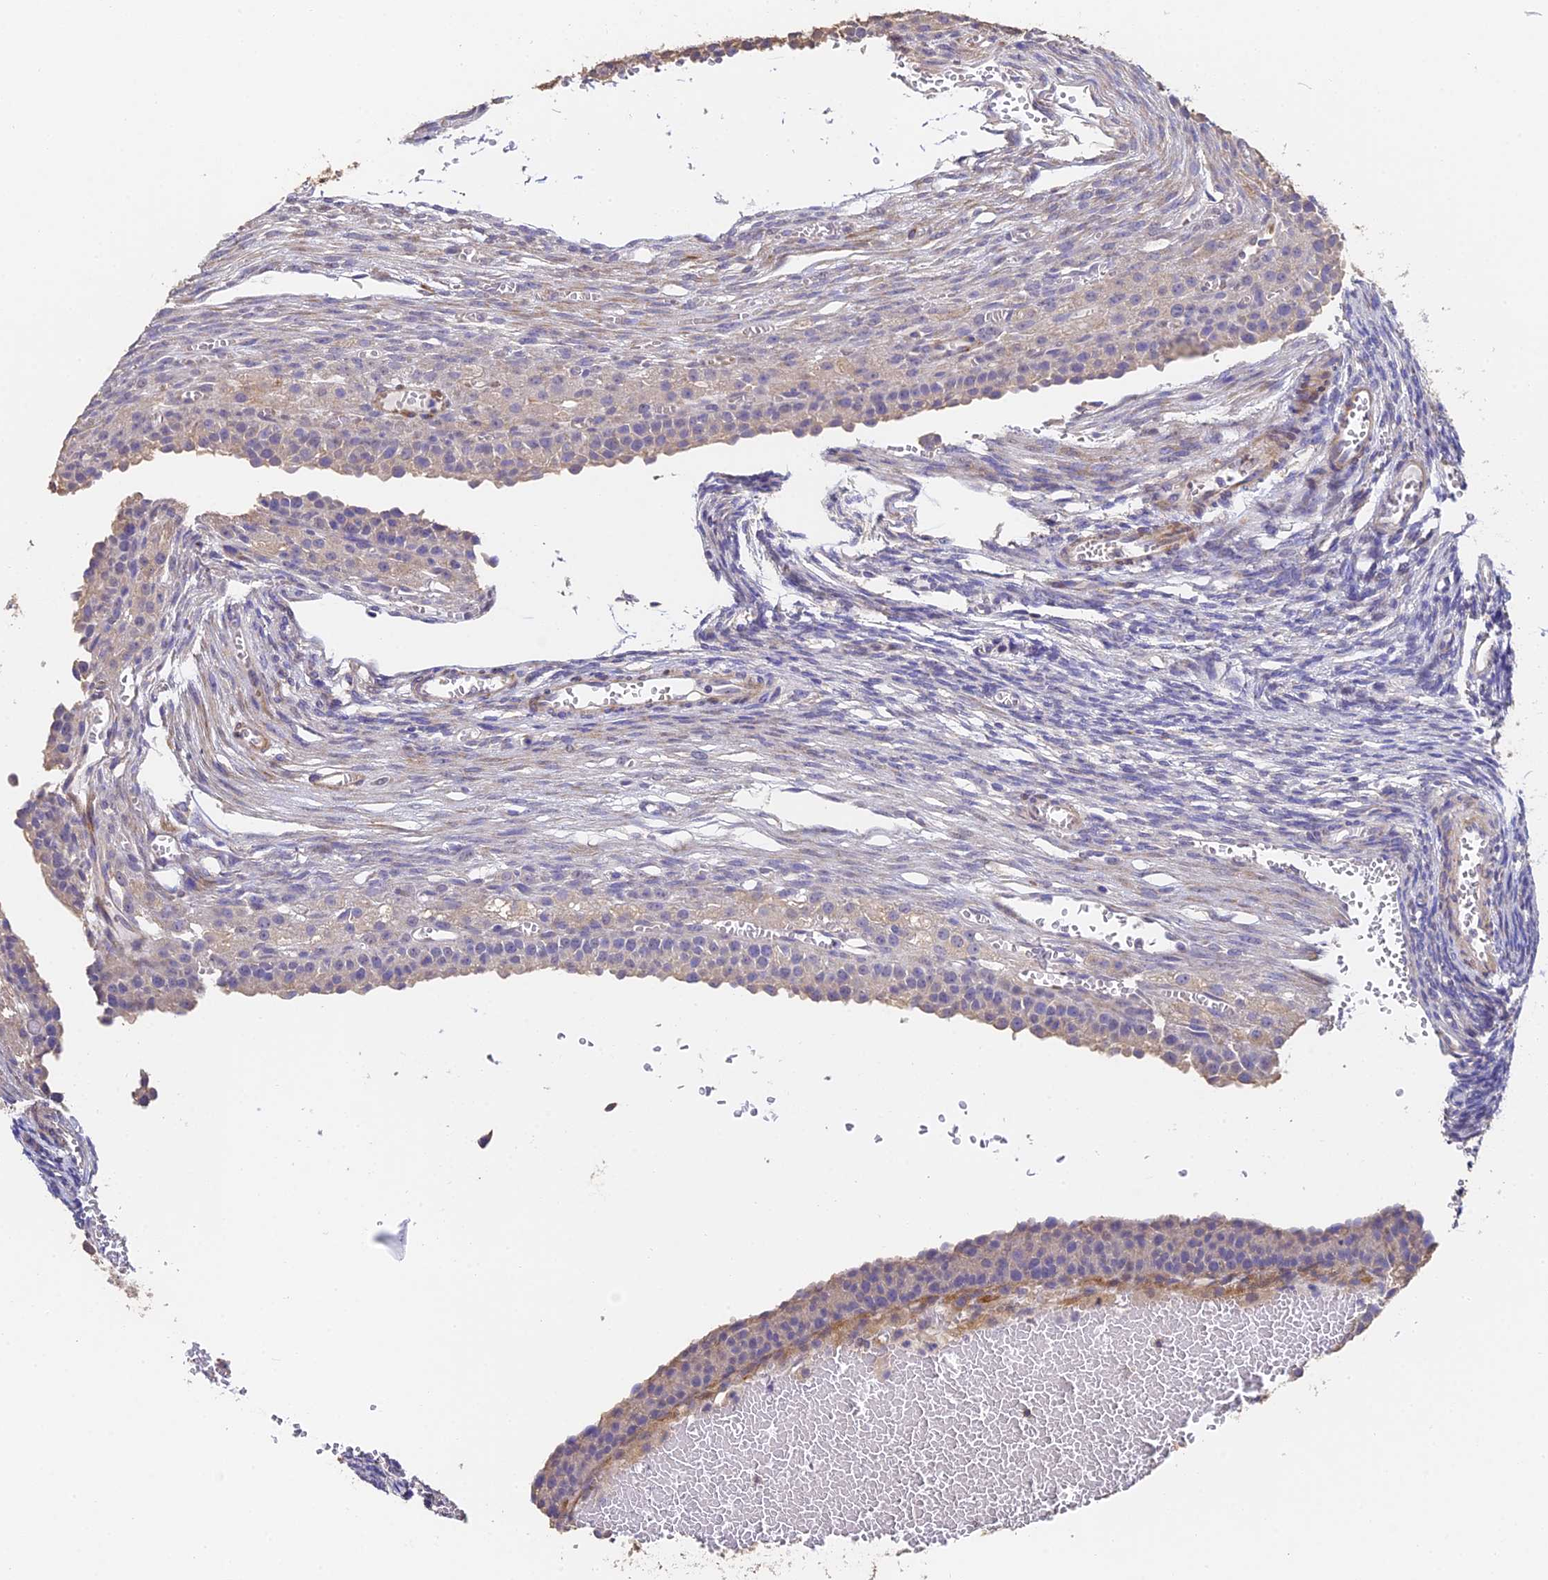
{"staining": {"intensity": "negative", "quantity": "none", "location": "none"}, "tissue": "ovary", "cell_type": "Follicle cells", "image_type": "normal", "snomed": [{"axis": "morphology", "description": "Normal tissue, NOS"}, {"axis": "topography", "description": "Ovary"}], "caption": "Photomicrograph shows no significant protein staining in follicle cells of benign ovary. (Brightfield microscopy of DAB (3,3'-diaminobenzidine) immunohistochemistry at high magnification).", "gene": "SLC11A1", "patient": {"sex": "female", "age": 39}}